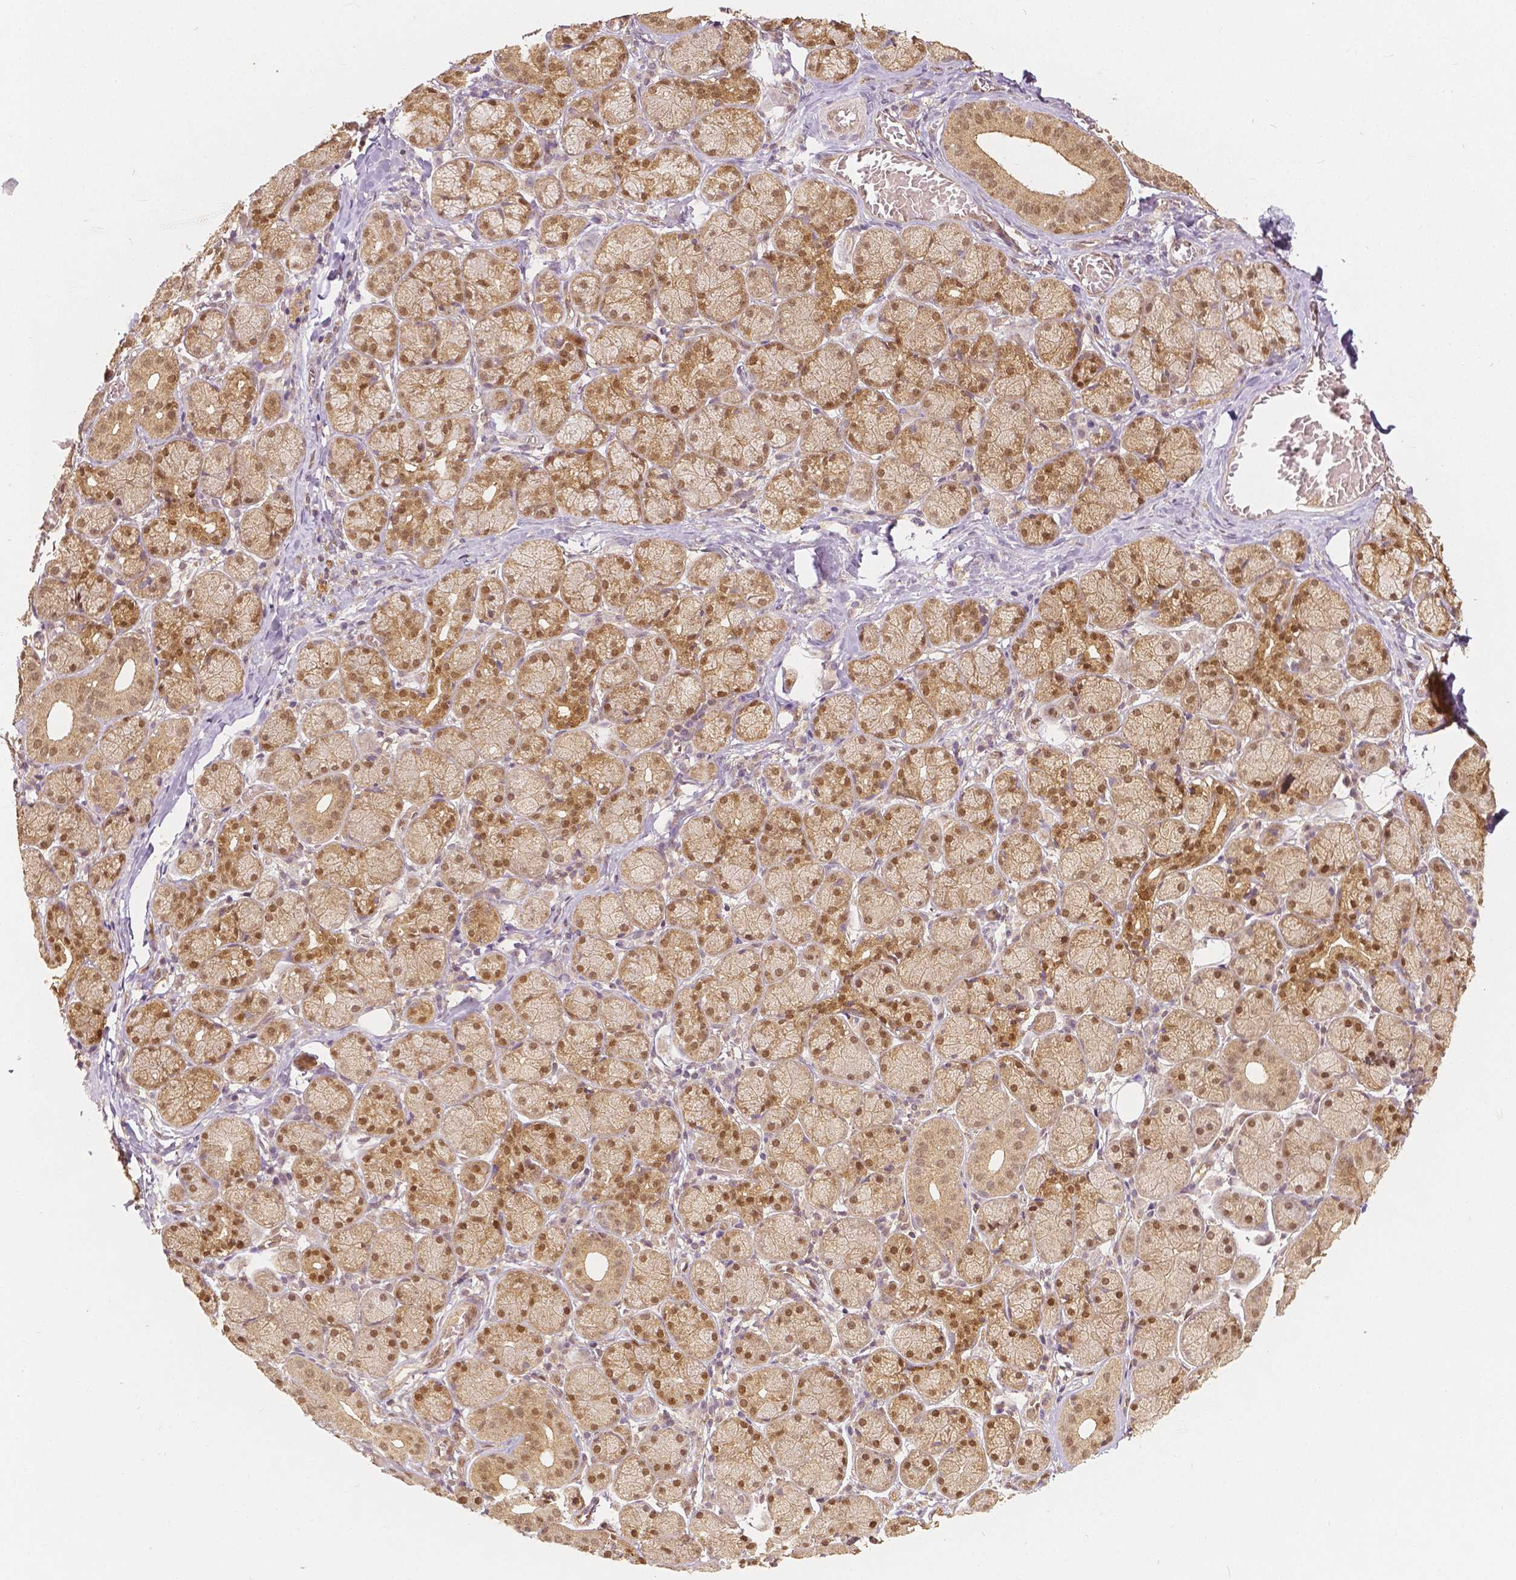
{"staining": {"intensity": "moderate", "quantity": ">75%", "location": "cytoplasmic/membranous,nuclear"}, "tissue": "salivary gland", "cell_type": "Glandular cells", "image_type": "normal", "snomed": [{"axis": "morphology", "description": "Normal tissue, NOS"}, {"axis": "topography", "description": "Salivary gland"}, {"axis": "topography", "description": "Peripheral nerve tissue"}], "caption": "Protein staining shows moderate cytoplasmic/membranous,nuclear expression in about >75% of glandular cells in benign salivary gland.", "gene": "NAPRT", "patient": {"sex": "female", "age": 24}}